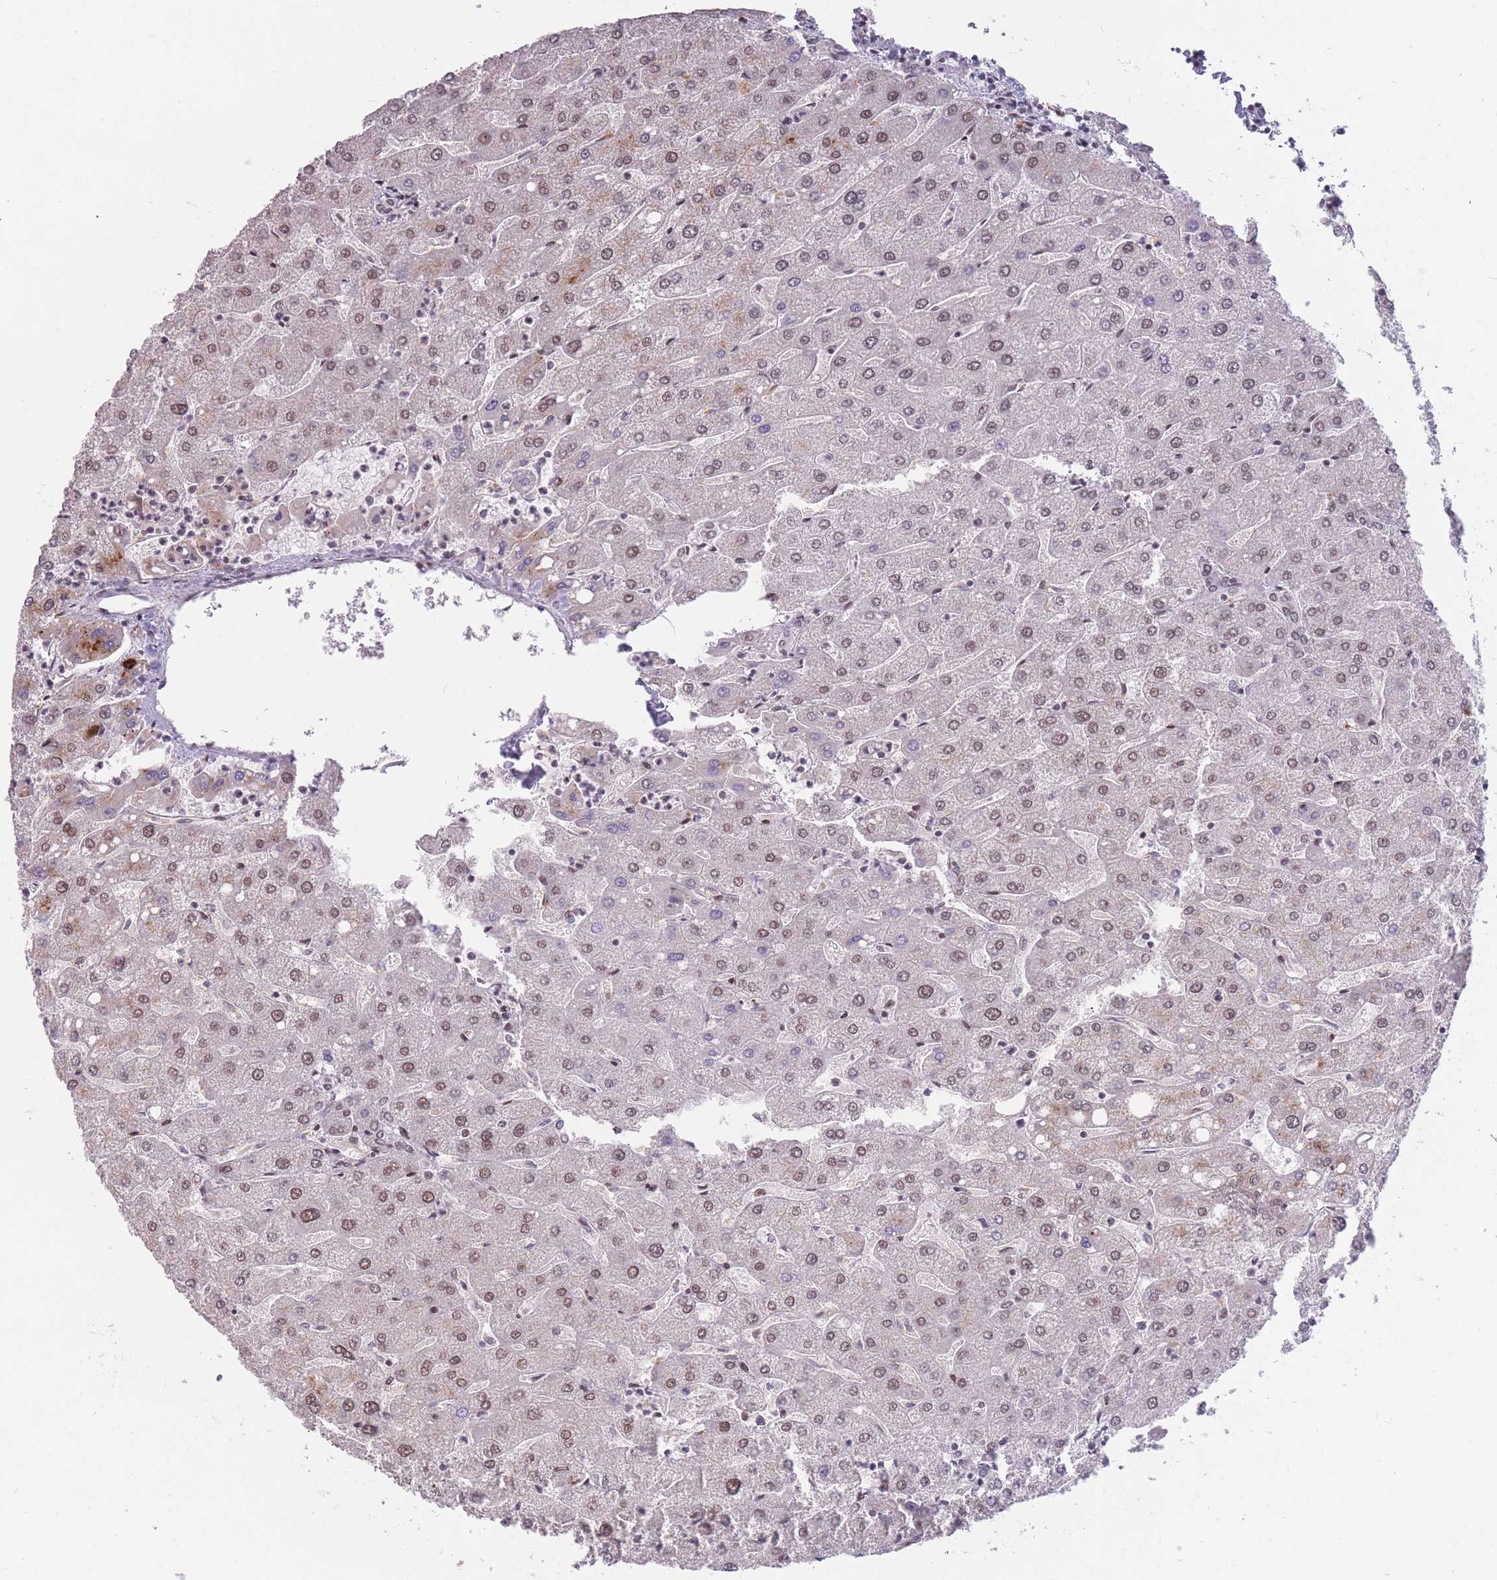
{"staining": {"intensity": "negative", "quantity": "none", "location": "none"}, "tissue": "liver", "cell_type": "Cholangiocytes", "image_type": "normal", "snomed": [{"axis": "morphology", "description": "Normal tissue, NOS"}, {"axis": "topography", "description": "Liver"}], "caption": "An immunohistochemistry image of benign liver is shown. There is no staining in cholangiocytes of liver. (Immunohistochemistry (ihc), brightfield microscopy, high magnification).", "gene": "HNRNPUL1", "patient": {"sex": "male", "age": 67}}